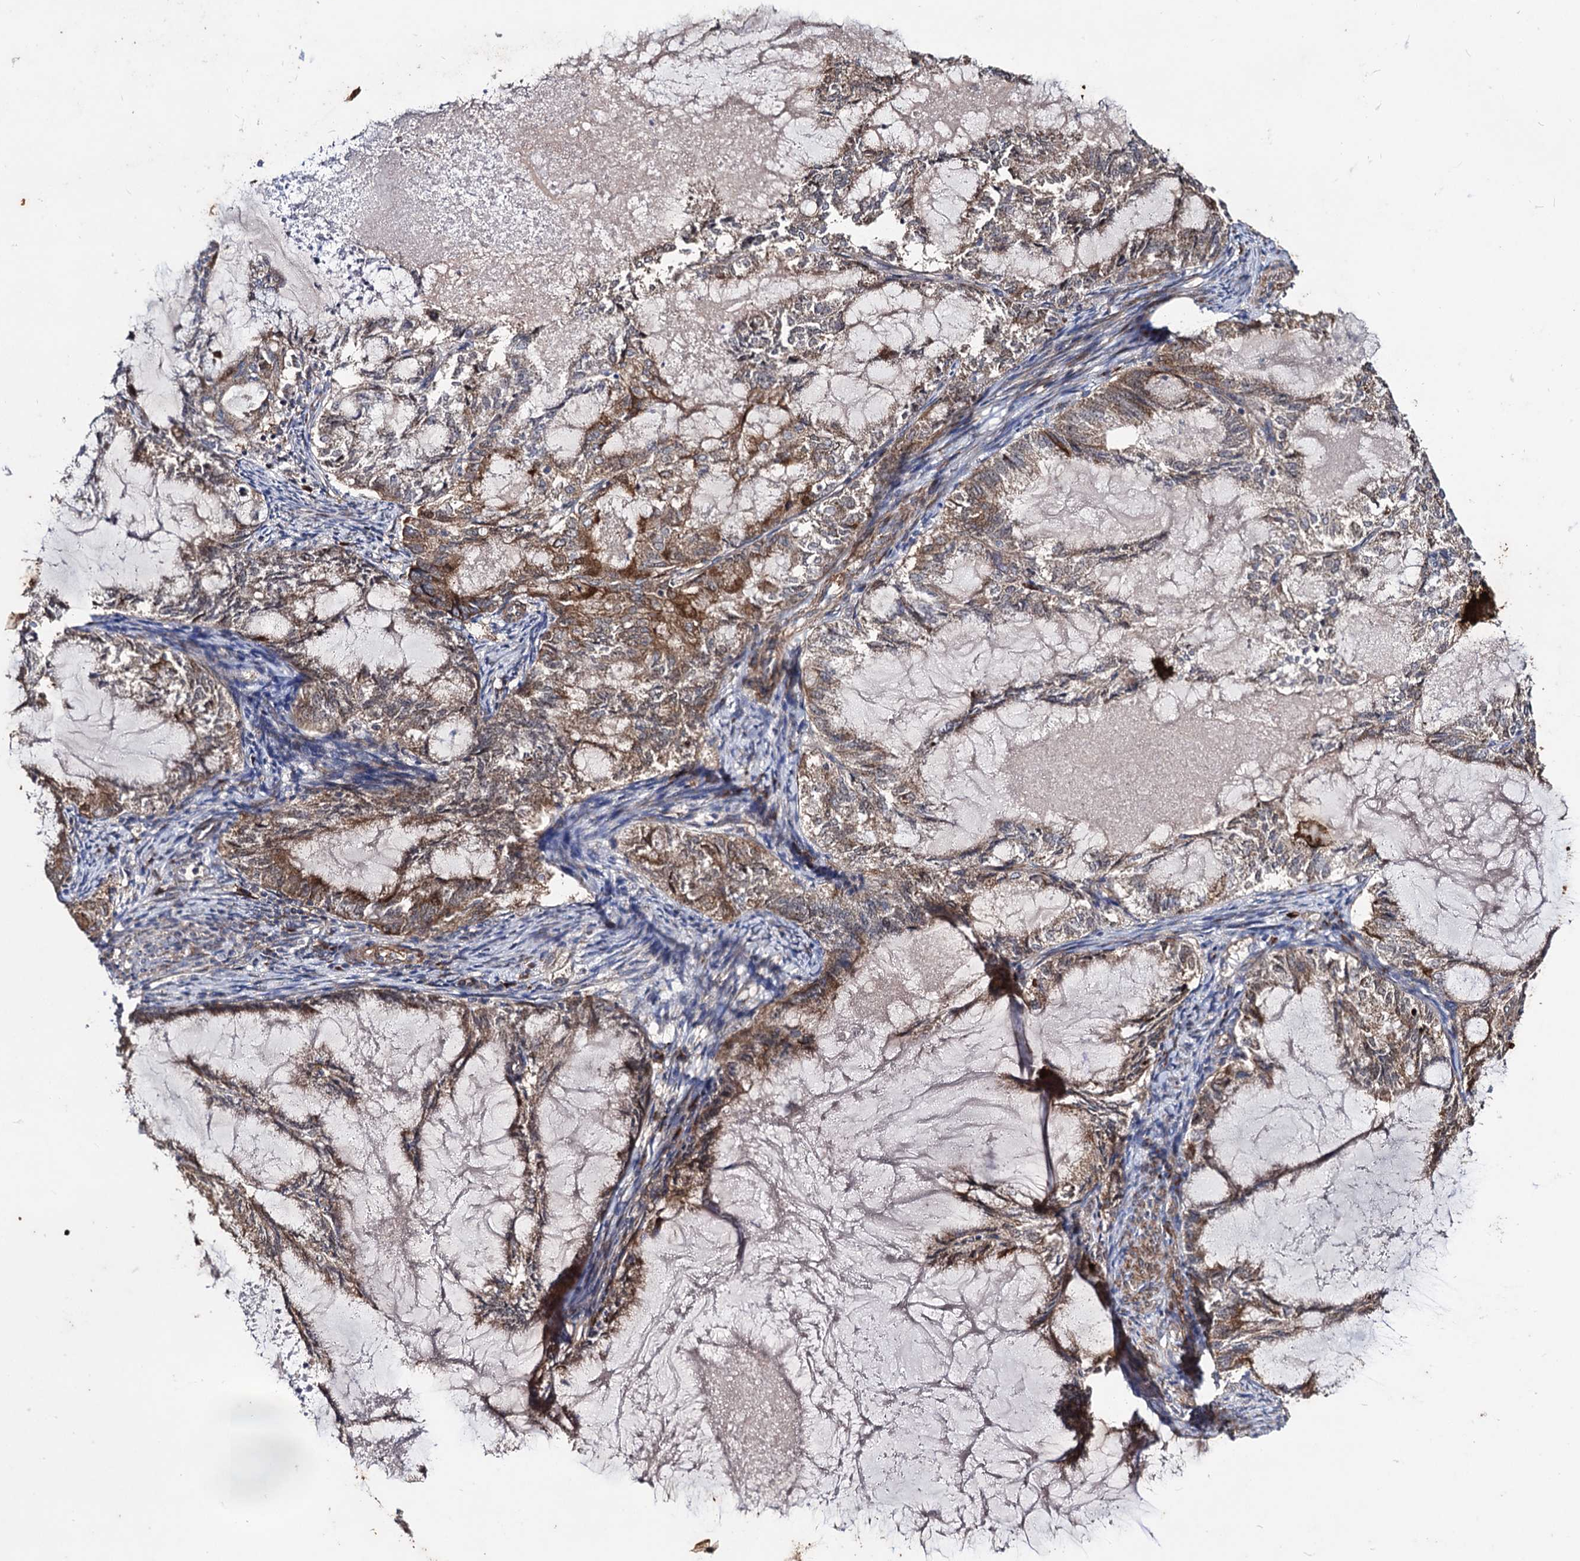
{"staining": {"intensity": "strong", "quantity": "25%-75%", "location": "cytoplasmic/membranous"}, "tissue": "endometrial cancer", "cell_type": "Tumor cells", "image_type": "cancer", "snomed": [{"axis": "morphology", "description": "Adenocarcinoma, NOS"}, {"axis": "topography", "description": "Endometrium"}], "caption": "Strong cytoplasmic/membranous protein expression is appreciated in approximately 25%-75% of tumor cells in endometrial adenocarcinoma.", "gene": "DYDC1", "patient": {"sex": "female", "age": 86}}